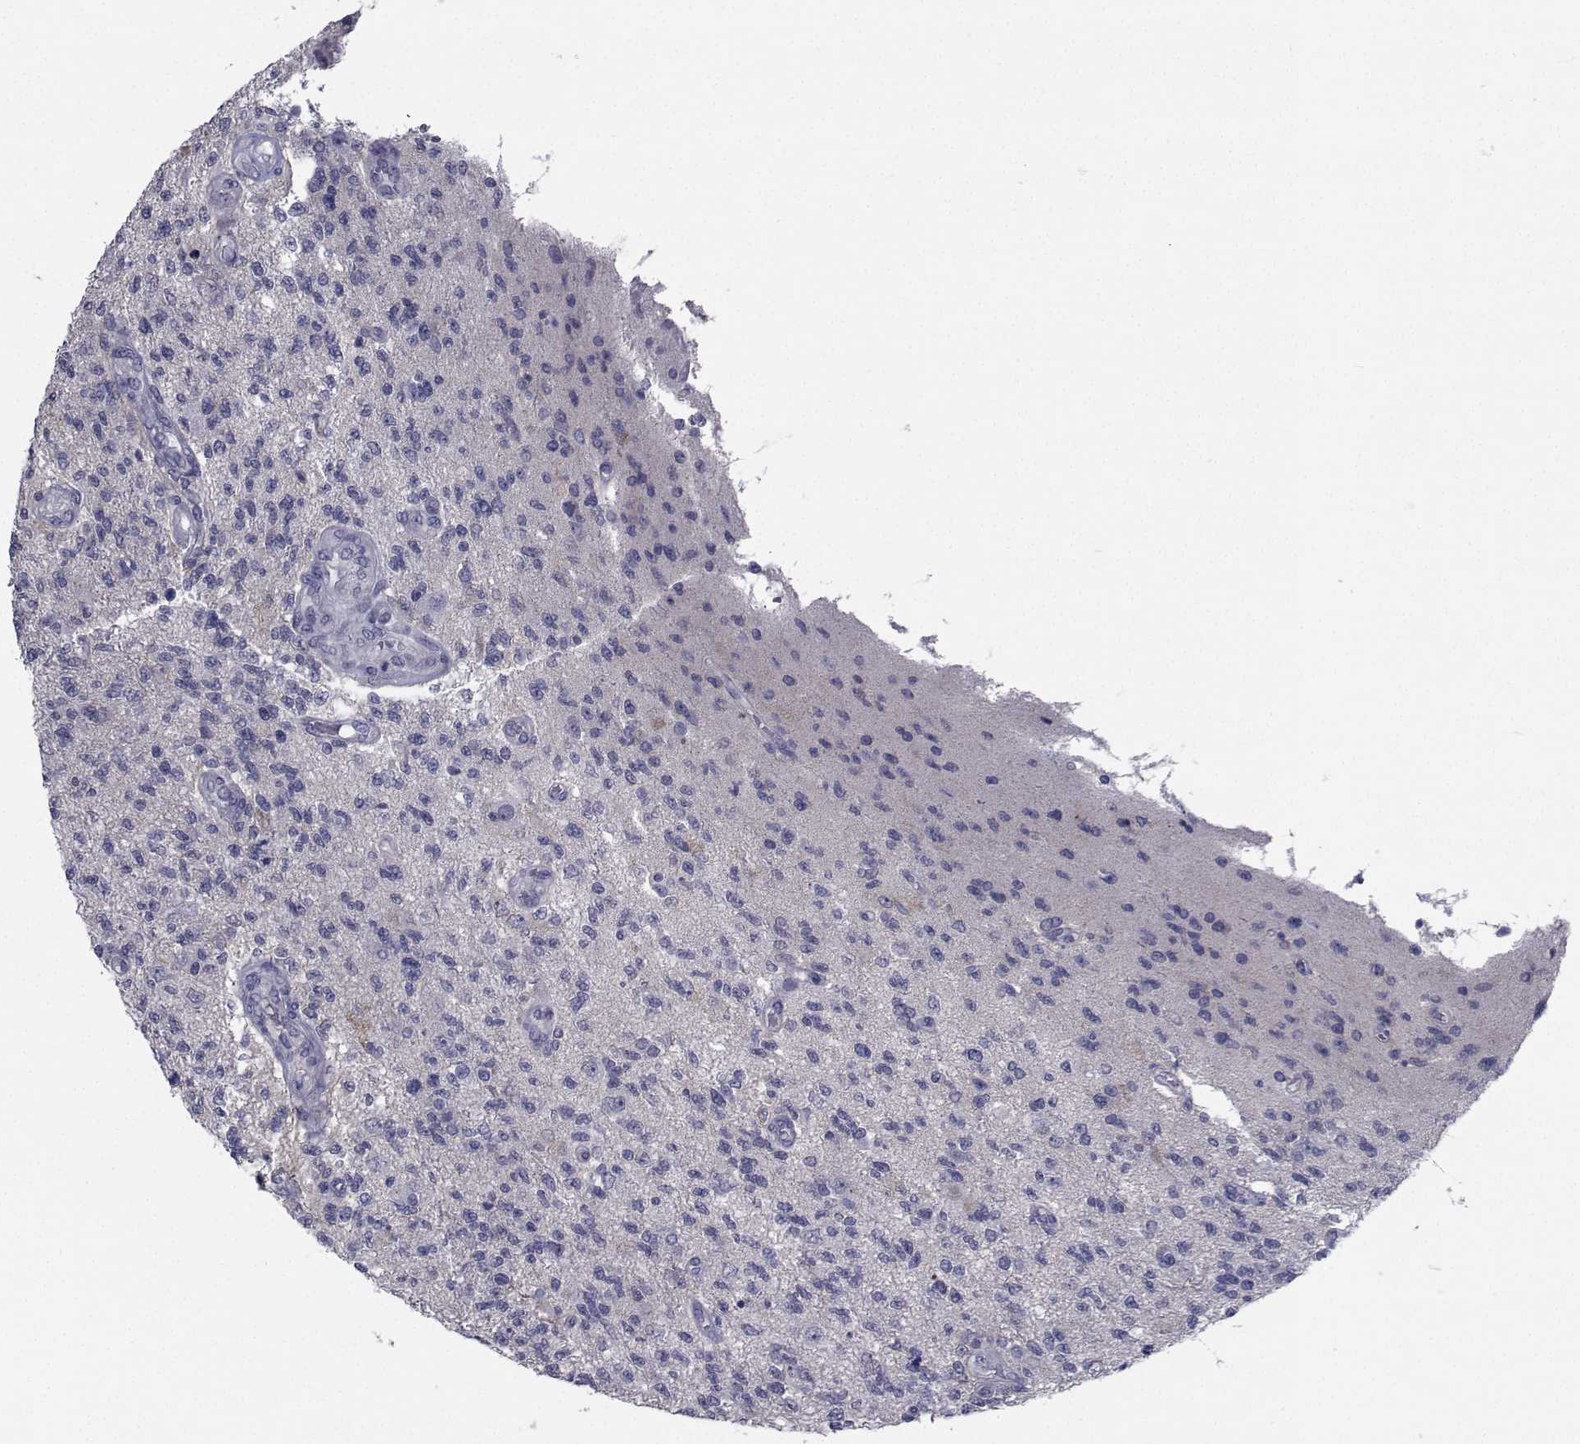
{"staining": {"intensity": "negative", "quantity": "none", "location": "none"}, "tissue": "glioma", "cell_type": "Tumor cells", "image_type": "cancer", "snomed": [{"axis": "morphology", "description": "Glioma, malignant, High grade"}, {"axis": "topography", "description": "Brain"}], "caption": "Tumor cells are negative for brown protein staining in high-grade glioma (malignant).", "gene": "CHRNA1", "patient": {"sex": "male", "age": 56}}